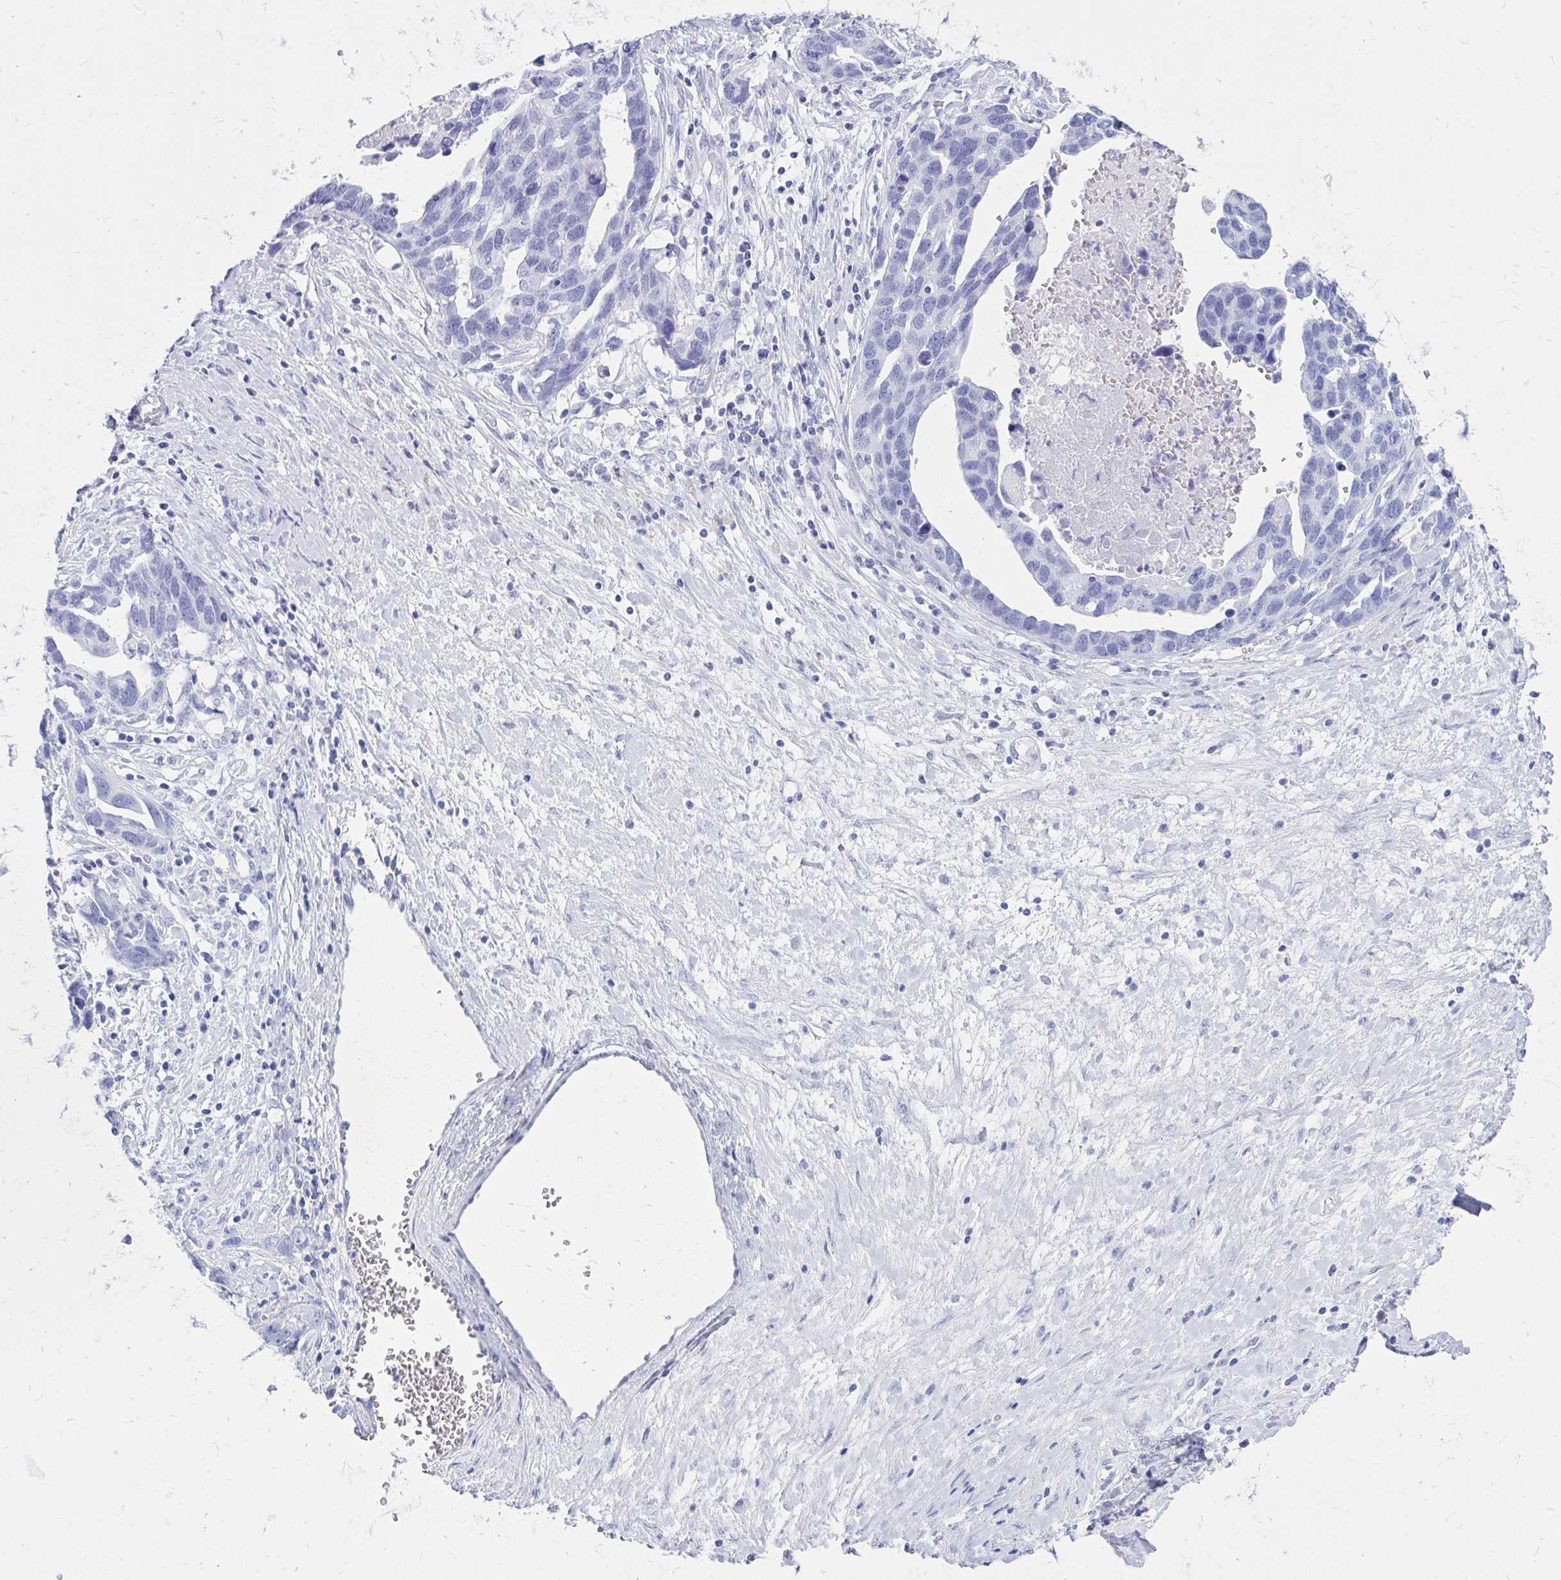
{"staining": {"intensity": "negative", "quantity": "none", "location": "none"}, "tissue": "ovarian cancer", "cell_type": "Tumor cells", "image_type": "cancer", "snomed": [{"axis": "morphology", "description": "Cystadenocarcinoma, serous, NOS"}, {"axis": "topography", "description": "Ovary"}], "caption": "Ovarian cancer (serous cystadenocarcinoma) was stained to show a protein in brown. There is no significant staining in tumor cells.", "gene": "OR10R2", "patient": {"sex": "female", "age": 54}}